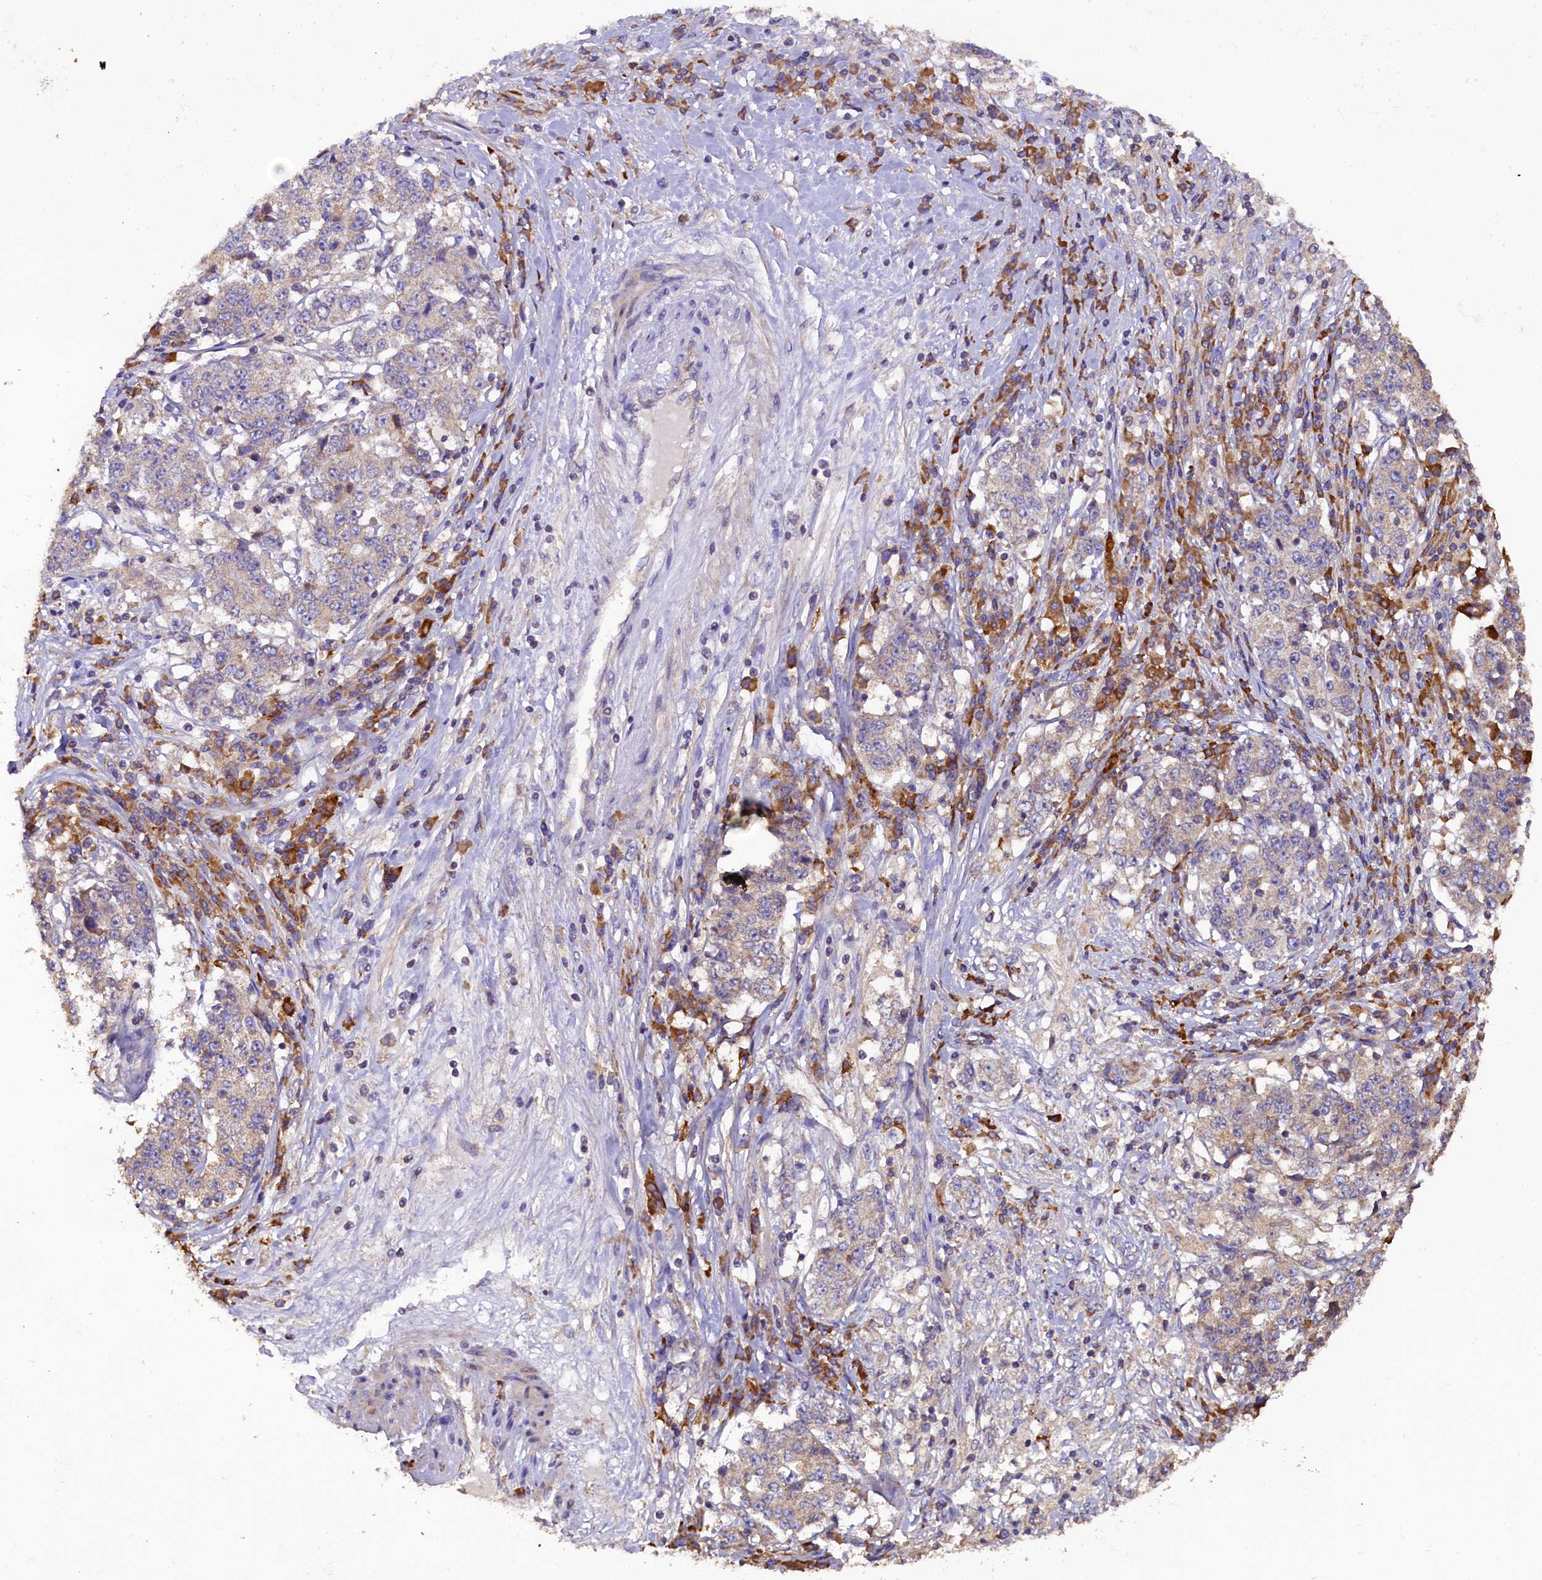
{"staining": {"intensity": "weak", "quantity": "<25%", "location": "cytoplasmic/membranous"}, "tissue": "stomach cancer", "cell_type": "Tumor cells", "image_type": "cancer", "snomed": [{"axis": "morphology", "description": "Adenocarcinoma, NOS"}, {"axis": "topography", "description": "Stomach"}], "caption": "The immunohistochemistry (IHC) photomicrograph has no significant expression in tumor cells of stomach cancer (adenocarcinoma) tissue. (DAB (3,3'-diaminobenzidine) immunohistochemistry (IHC), high magnification).", "gene": "ENKD1", "patient": {"sex": "male", "age": 59}}